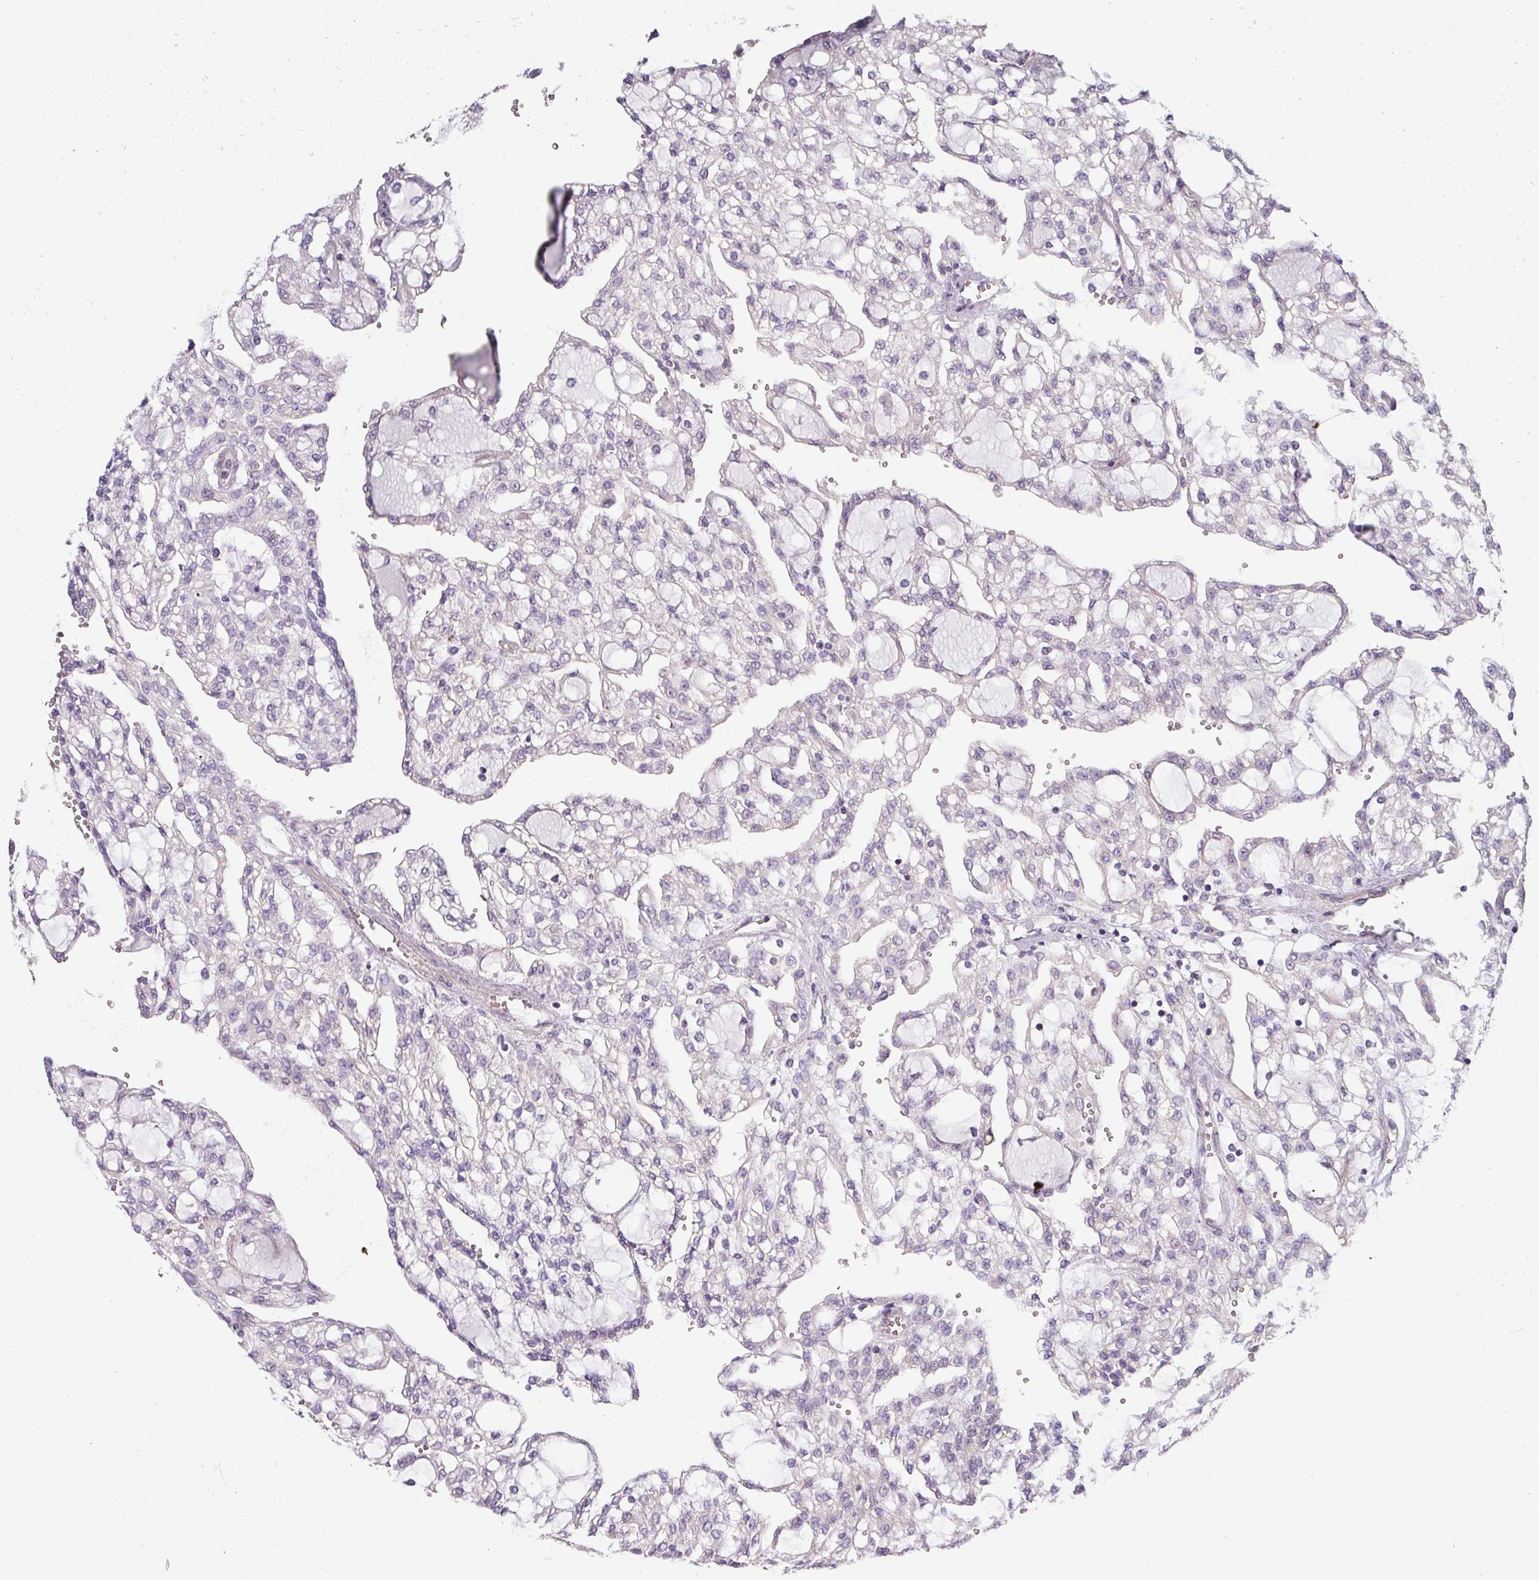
{"staining": {"intensity": "negative", "quantity": "none", "location": "none"}, "tissue": "renal cancer", "cell_type": "Tumor cells", "image_type": "cancer", "snomed": [{"axis": "morphology", "description": "Adenocarcinoma, NOS"}, {"axis": "topography", "description": "Kidney"}], "caption": "A photomicrograph of renal cancer stained for a protein shows no brown staining in tumor cells.", "gene": "STK35", "patient": {"sex": "male", "age": 63}}